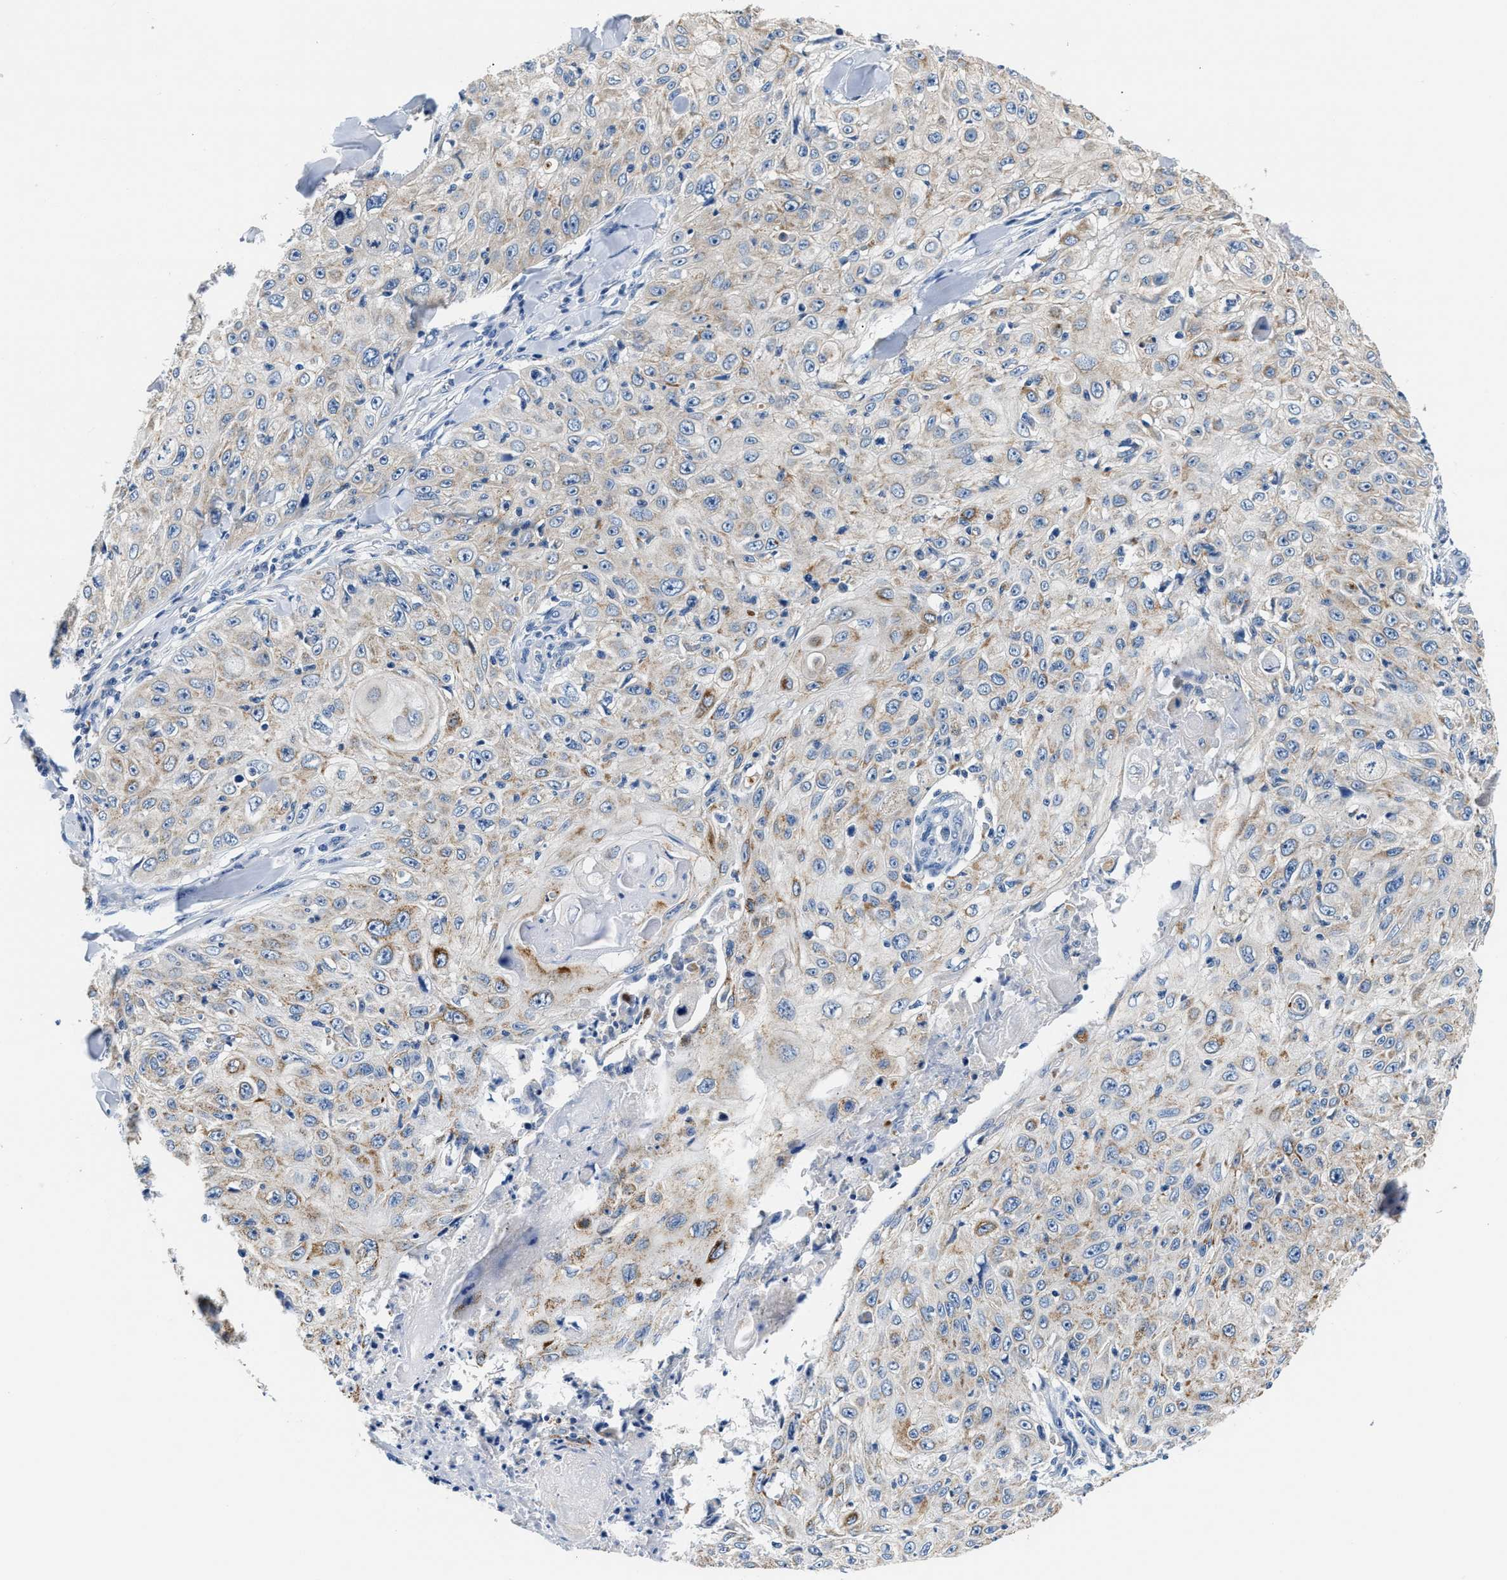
{"staining": {"intensity": "weak", "quantity": "<25%", "location": "cytoplasmic/membranous"}, "tissue": "skin cancer", "cell_type": "Tumor cells", "image_type": "cancer", "snomed": [{"axis": "morphology", "description": "Squamous cell carcinoma, NOS"}, {"axis": "topography", "description": "Skin"}], "caption": "Immunohistochemistry of human skin cancer demonstrates no expression in tumor cells.", "gene": "TUT7", "patient": {"sex": "male", "age": 86}}